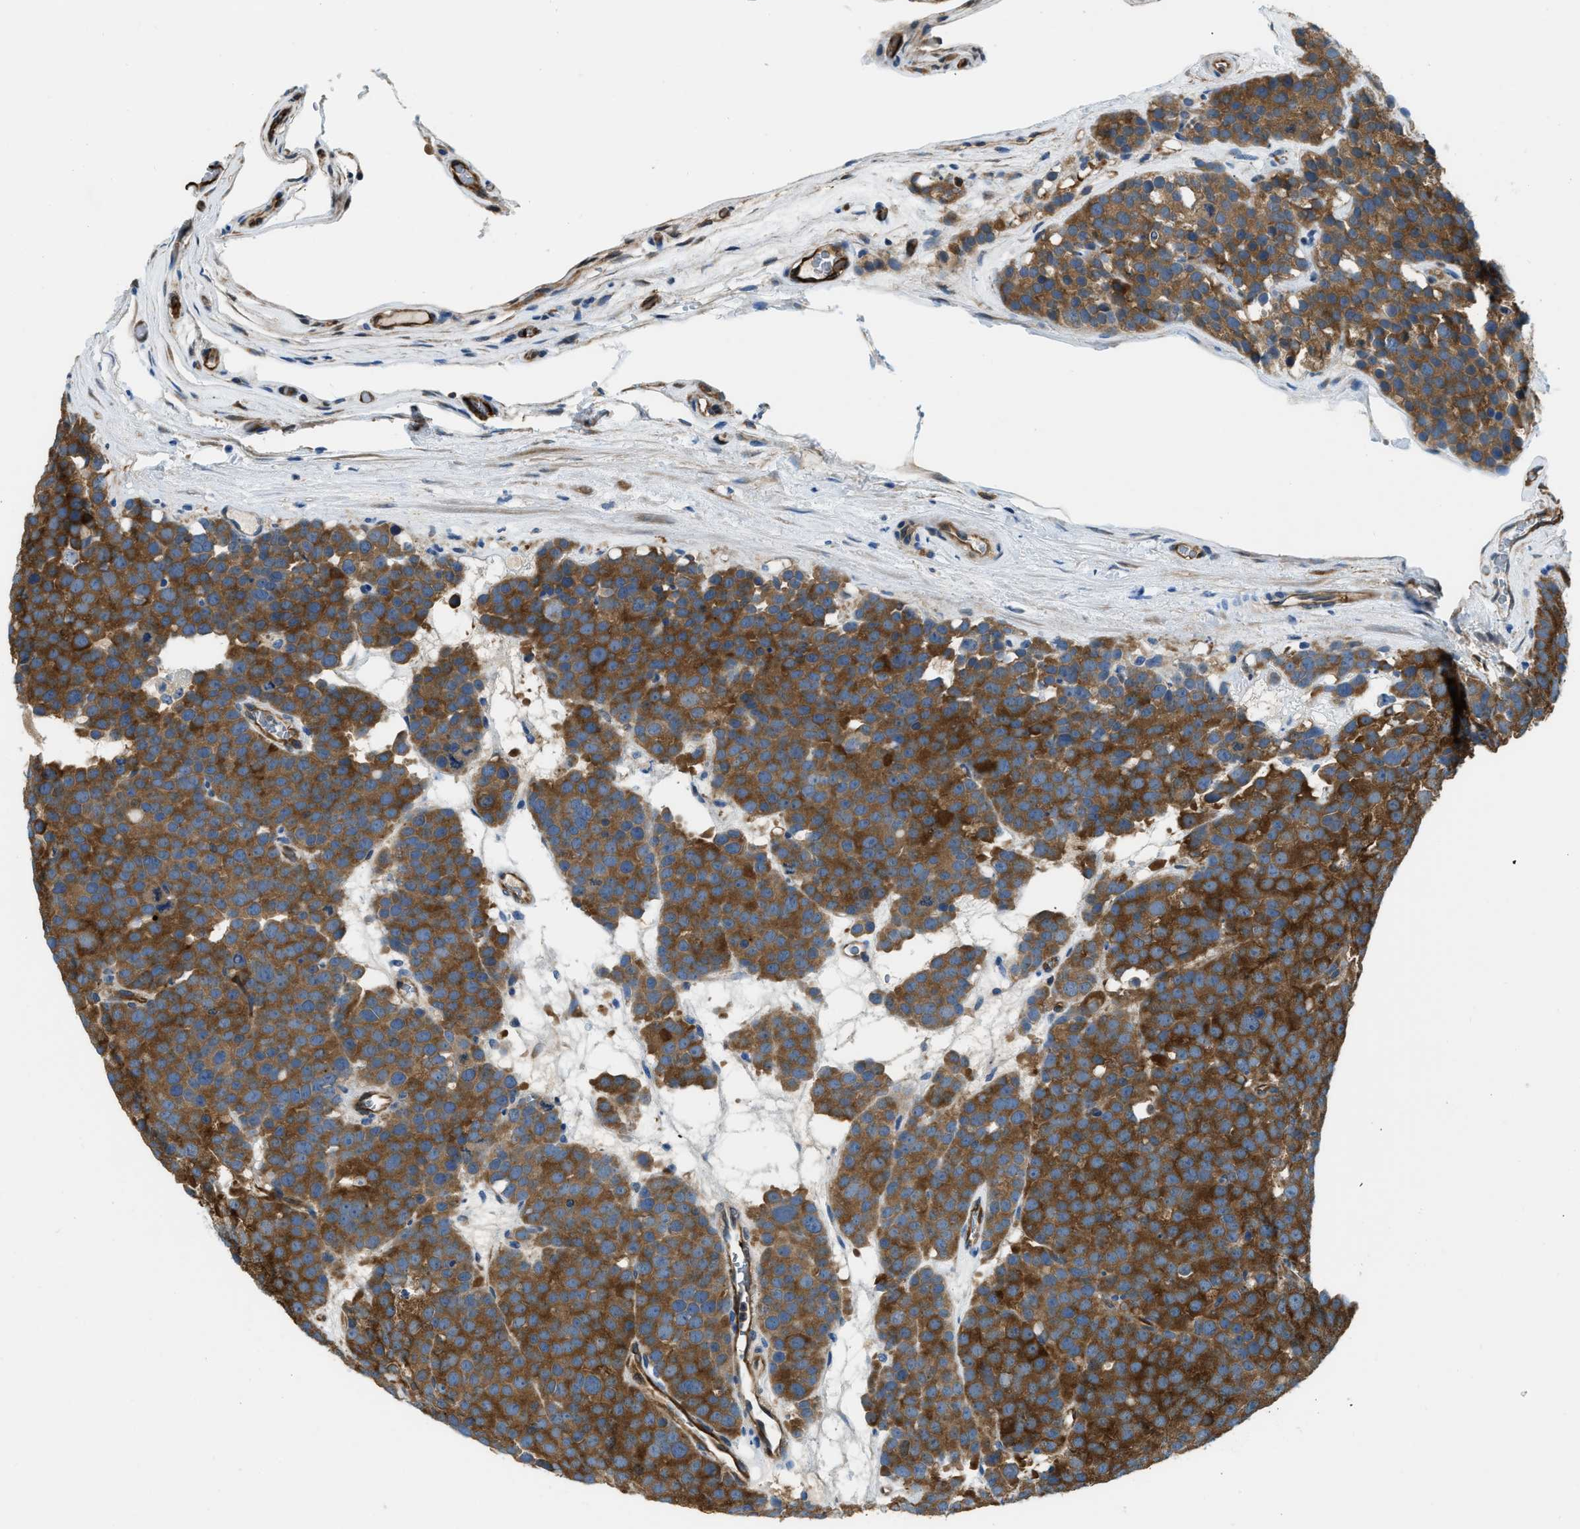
{"staining": {"intensity": "strong", "quantity": ">75%", "location": "cytoplasmic/membranous"}, "tissue": "testis cancer", "cell_type": "Tumor cells", "image_type": "cancer", "snomed": [{"axis": "morphology", "description": "Seminoma, NOS"}, {"axis": "topography", "description": "Testis"}], "caption": "Testis seminoma stained with IHC shows strong cytoplasmic/membranous staining in approximately >75% of tumor cells.", "gene": "PFKP", "patient": {"sex": "male", "age": 71}}